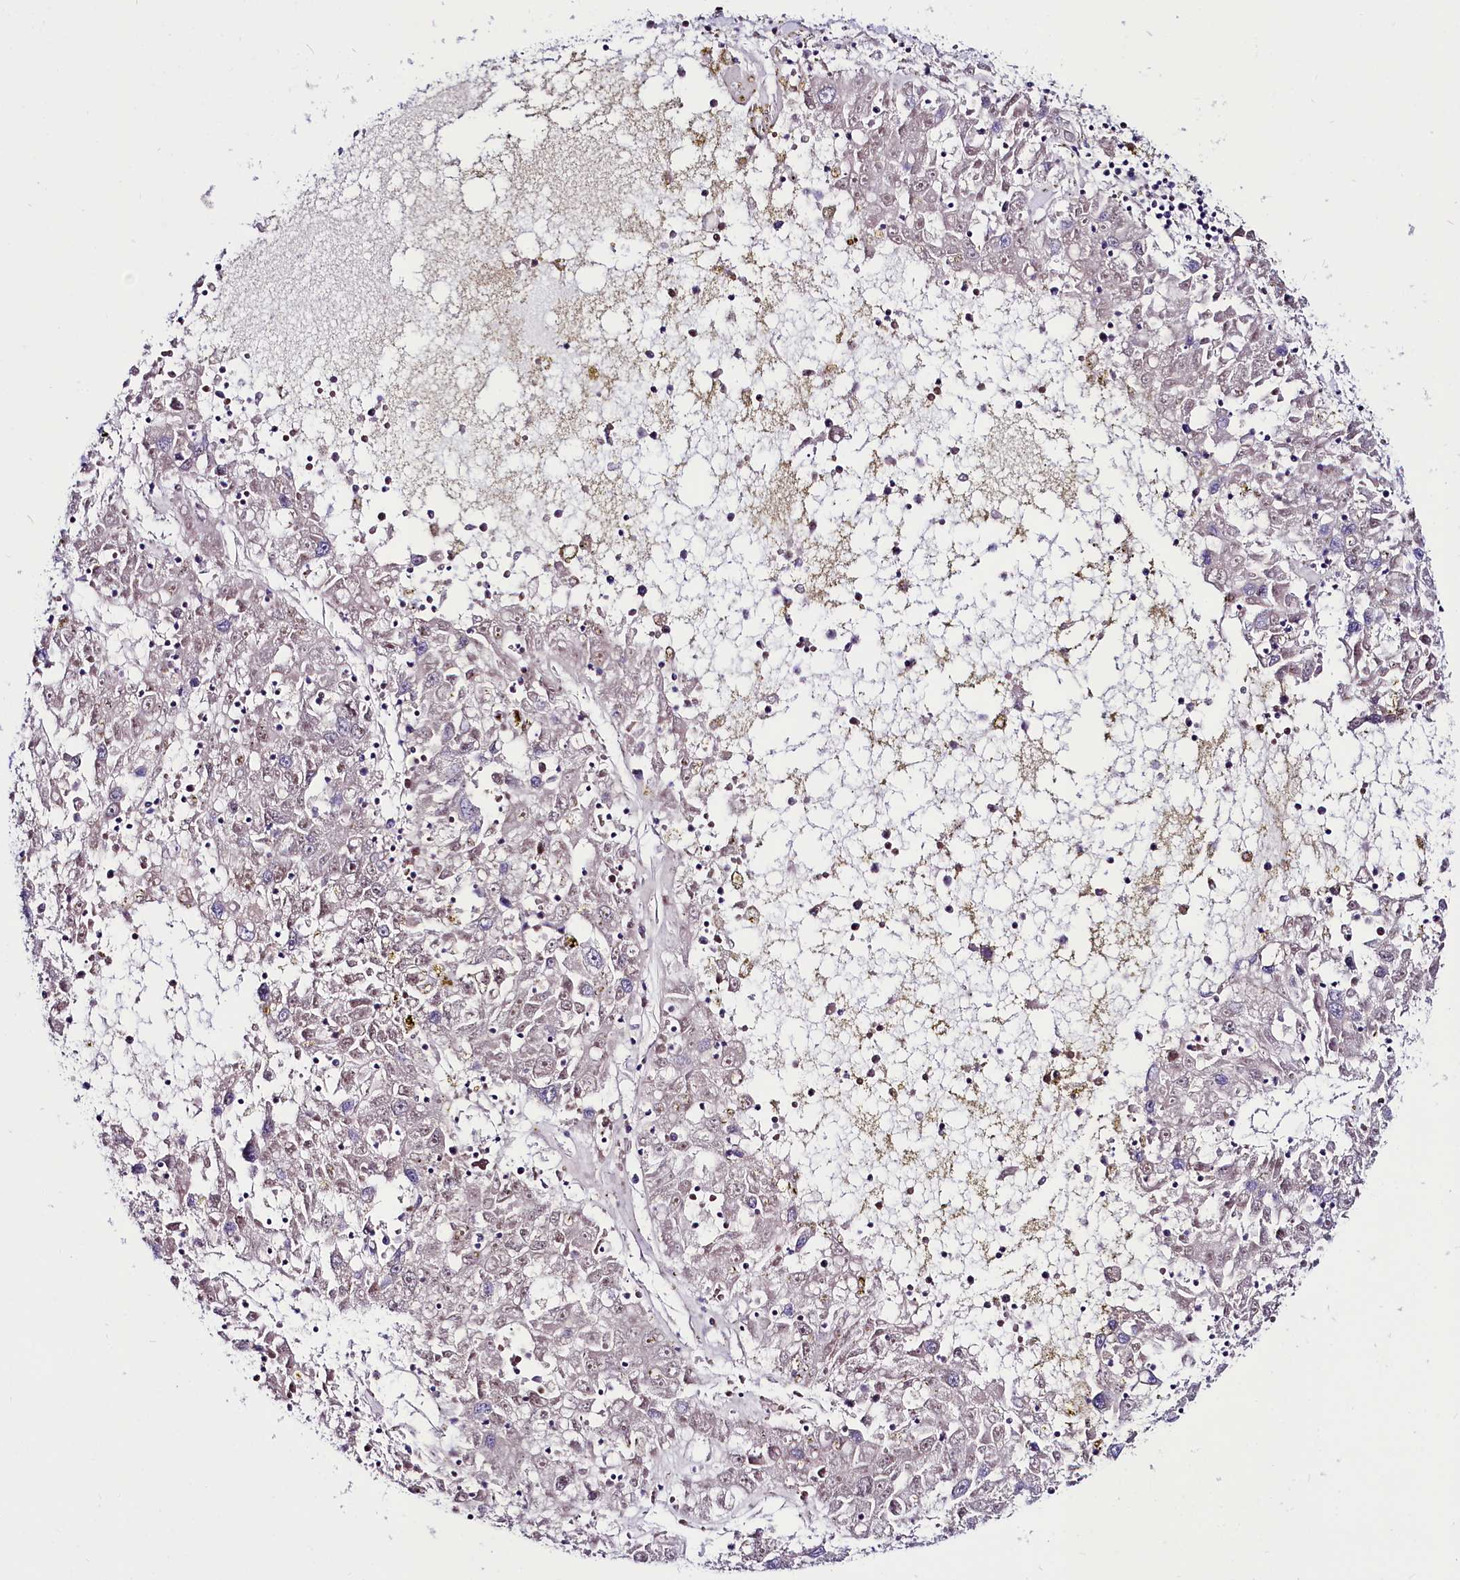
{"staining": {"intensity": "negative", "quantity": "none", "location": "none"}, "tissue": "liver cancer", "cell_type": "Tumor cells", "image_type": "cancer", "snomed": [{"axis": "morphology", "description": "Carcinoma, Hepatocellular, NOS"}, {"axis": "topography", "description": "Liver"}], "caption": "Tumor cells show no significant expression in liver hepatocellular carcinoma. (Stains: DAB IHC with hematoxylin counter stain, Microscopy: brightfield microscopy at high magnification).", "gene": "ABHD5", "patient": {"sex": "male", "age": 49}}